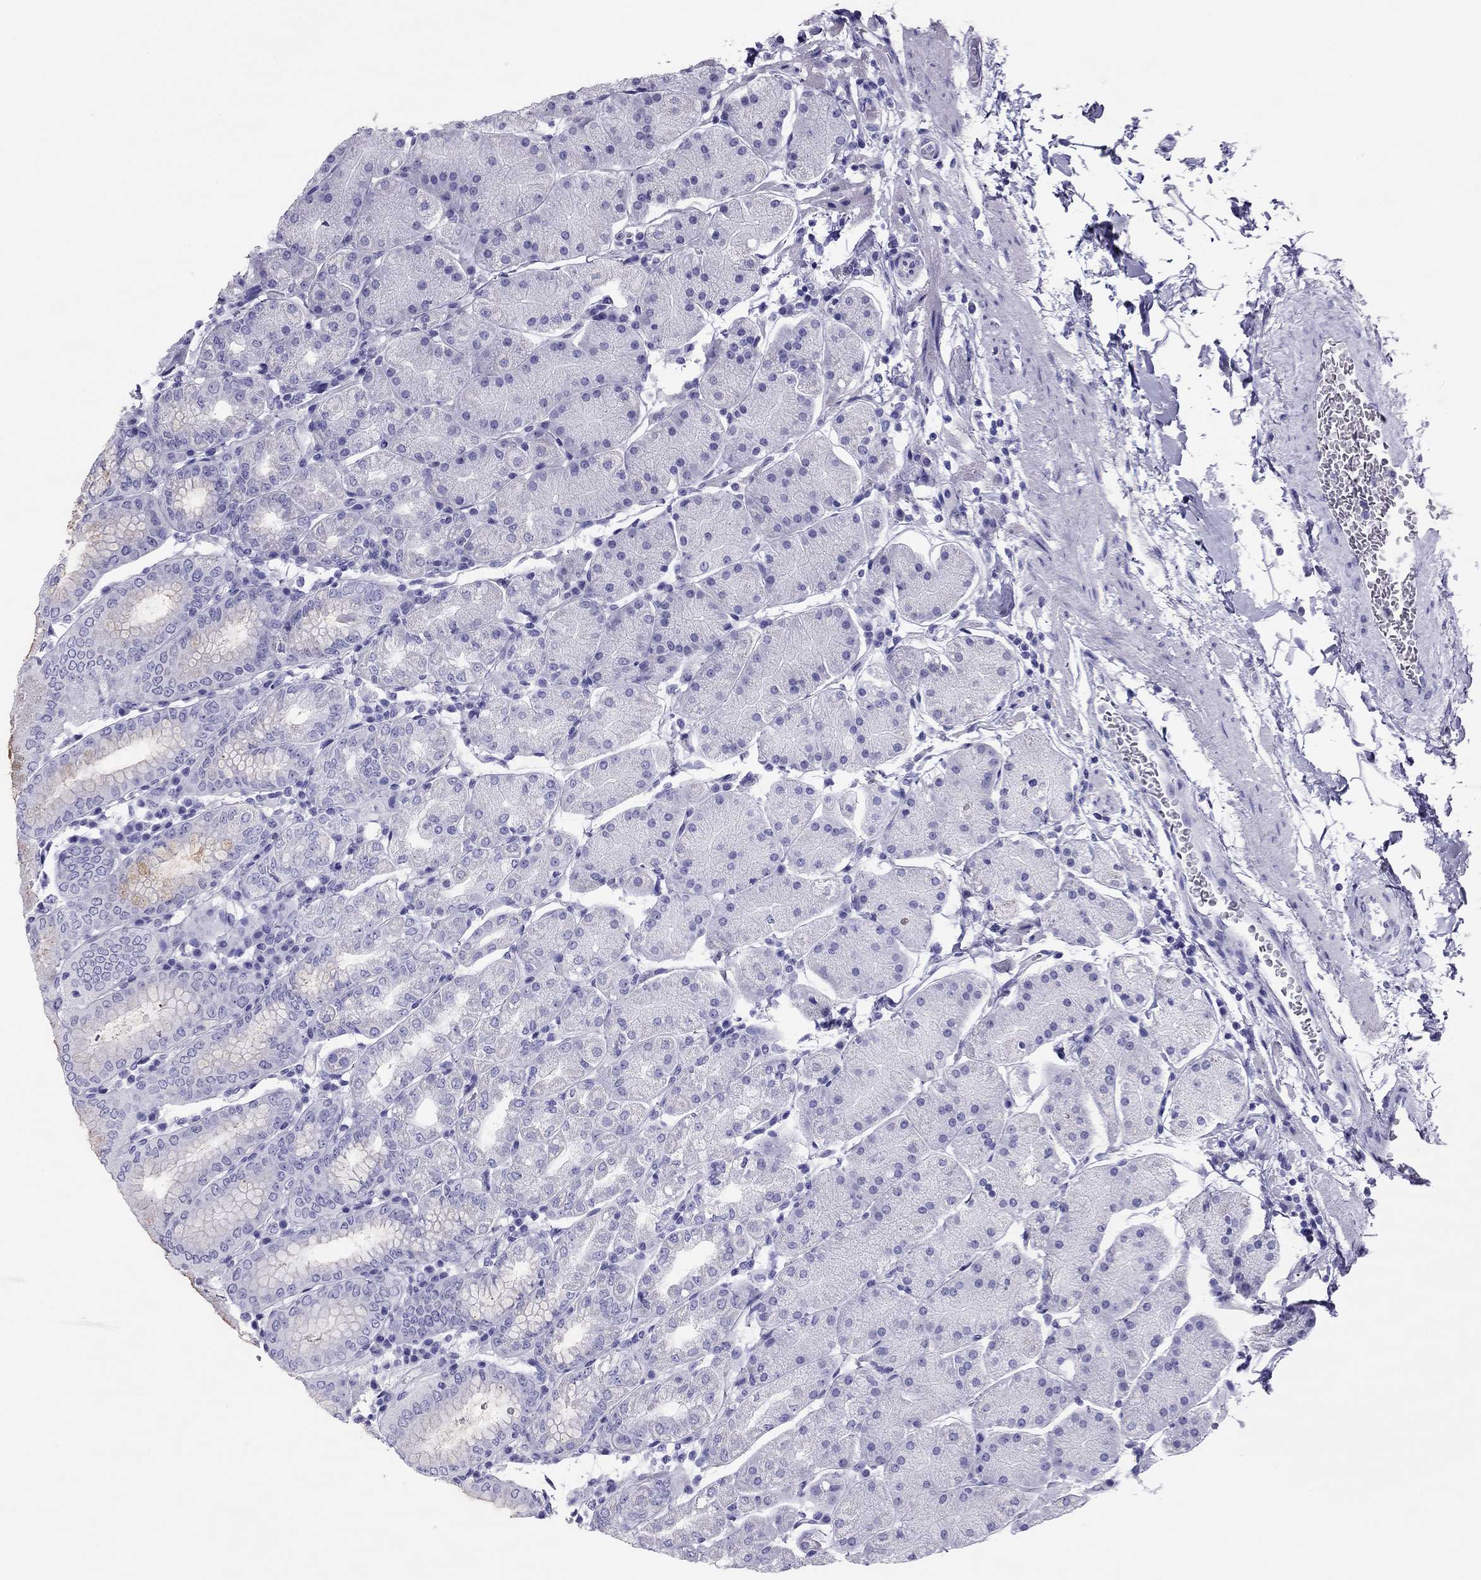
{"staining": {"intensity": "negative", "quantity": "none", "location": "none"}, "tissue": "stomach", "cell_type": "Glandular cells", "image_type": "normal", "snomed": [{"axis": "morphology", "description": "Normal tissue, NOS"}, {"axis": "topography", "description": "Stomach"}], "caption": "Protein analysis of normal stomach displays no significant positivity in glandular cells.", "gene": "PDE6A", "patient": {"sex": "male", "age": 54}}